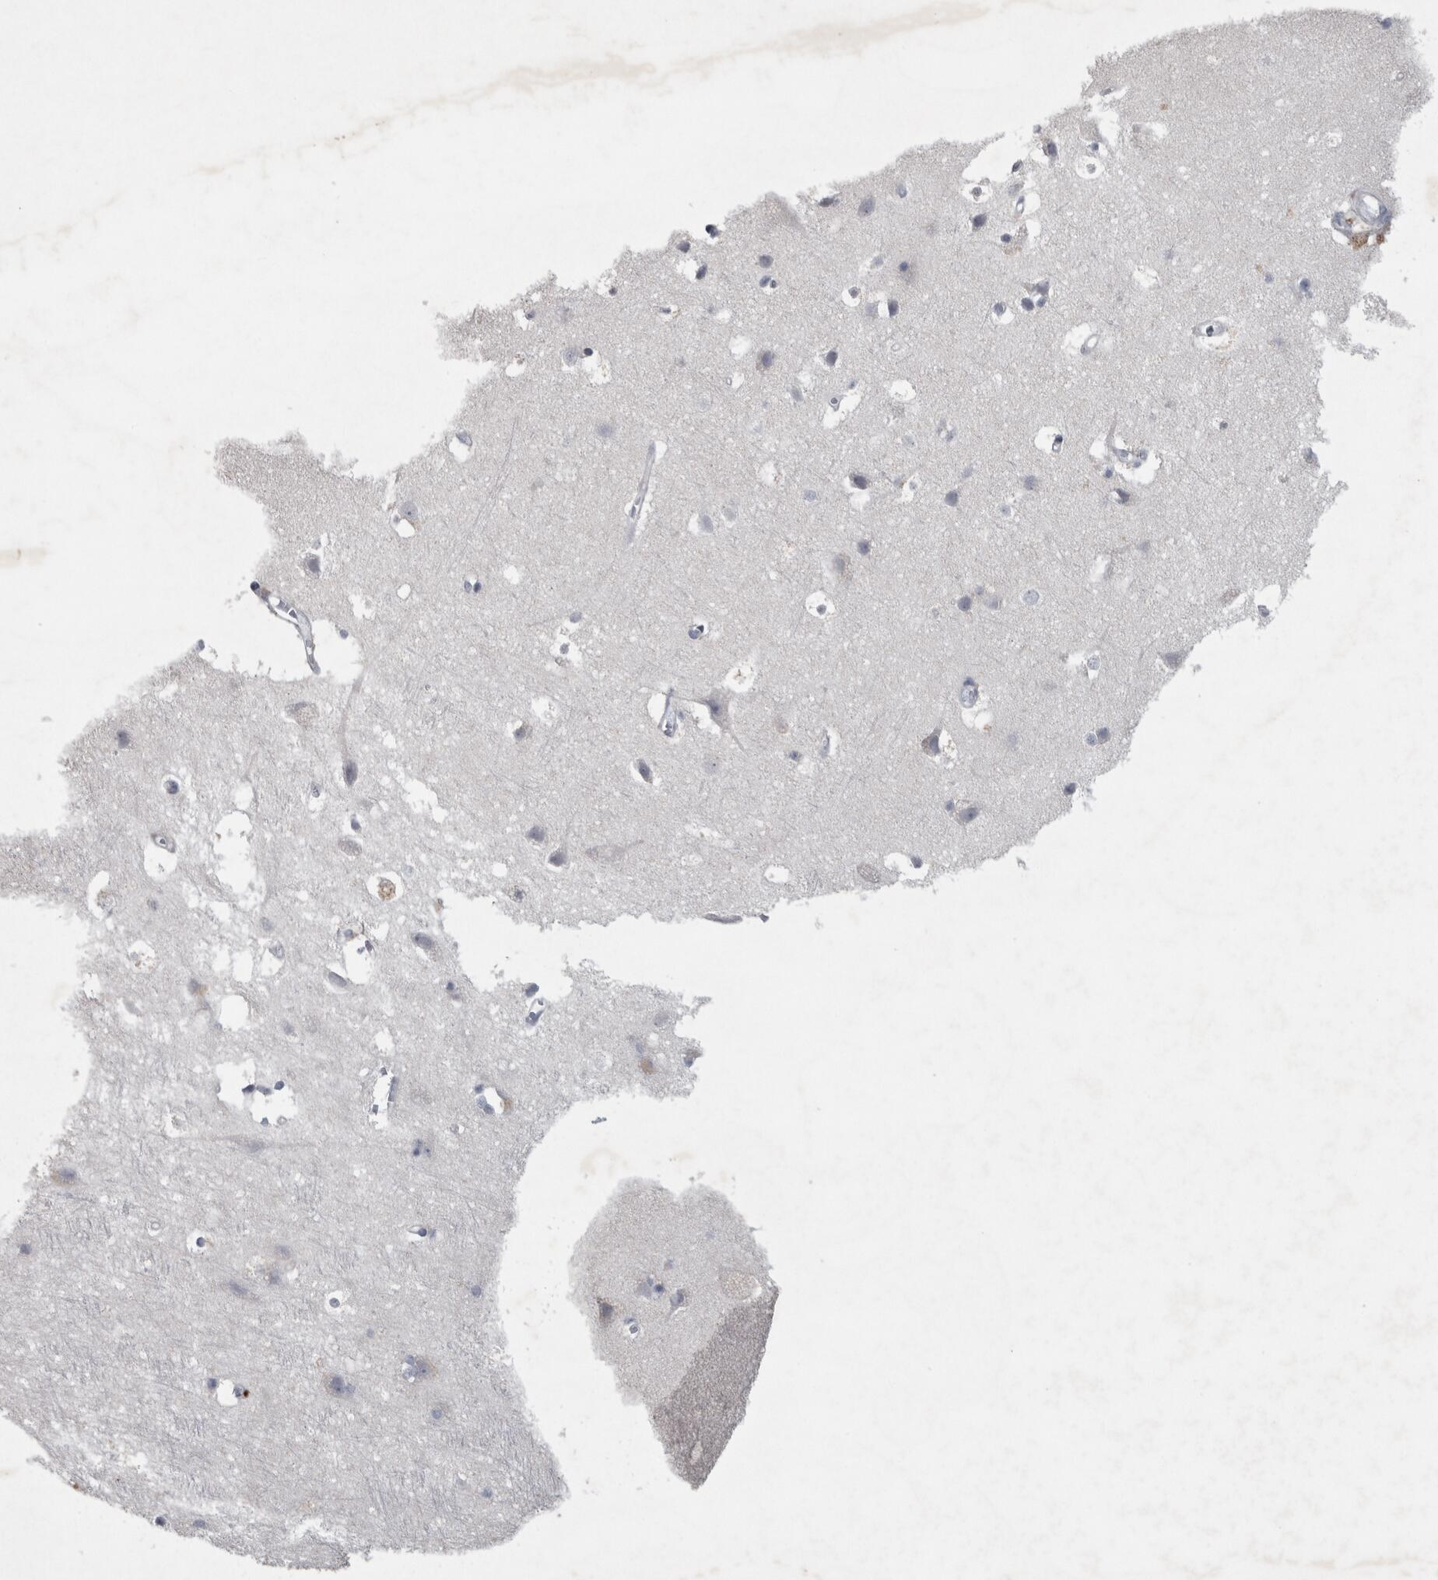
{"staining": {"intensity": "negative", "quantity": "none", "location": "none"}, "tissue": "cerebral cortex", "cell_type": "Endothelial cells", "image_type": "normal", "snomed": [{"axis": "morphology", "description": "Normal tissue, NOS"}, {"axis": "topography", "description": "Cerebral cortex"}], "caption": "The micrograph exhibits no significant expression in endothelial cells of cerebral cortex.", "gene": "ENPP7", "patient": {"sex": "male", "age": 54}}